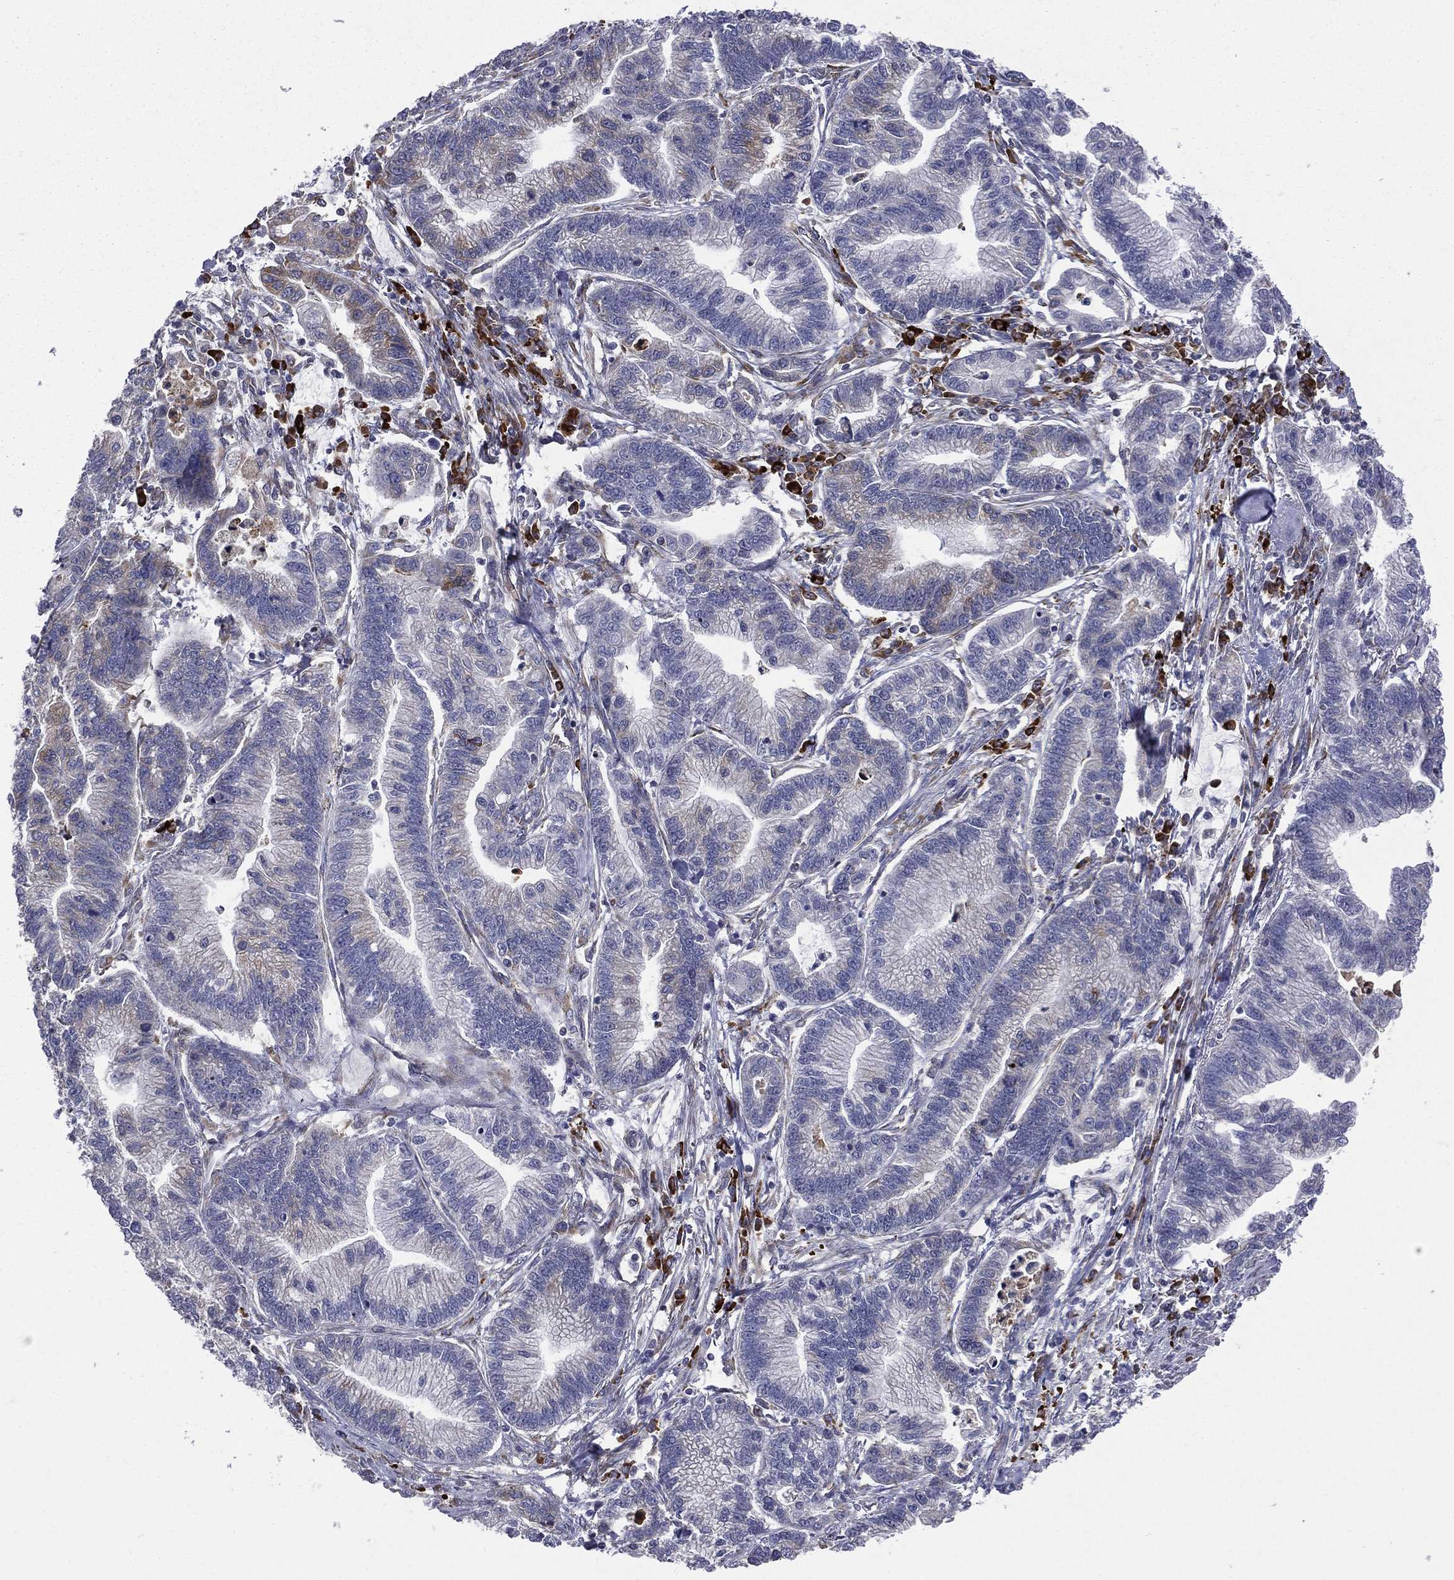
{"staining": {"intensity": "negative", "quantity": "none", "location": "none"}, "tissue": "stomach cancer", "cell_type": "Tumor cells", "image_type": "cancer", "snomed": [{"axis": "morphology", "description": "Adenocarcinoma, NOS"}, {"axis": "topography", "description": "Stomach"}], "caption": "This photomicrograph is of stomach cancer stained with immunohistochemistry to label a protein in brown with the nuclei are counter-stained blue. There is no positivity in tumor cells.", "gene": "C20orf96", "patient": {"sex": "male", "age": 83}}